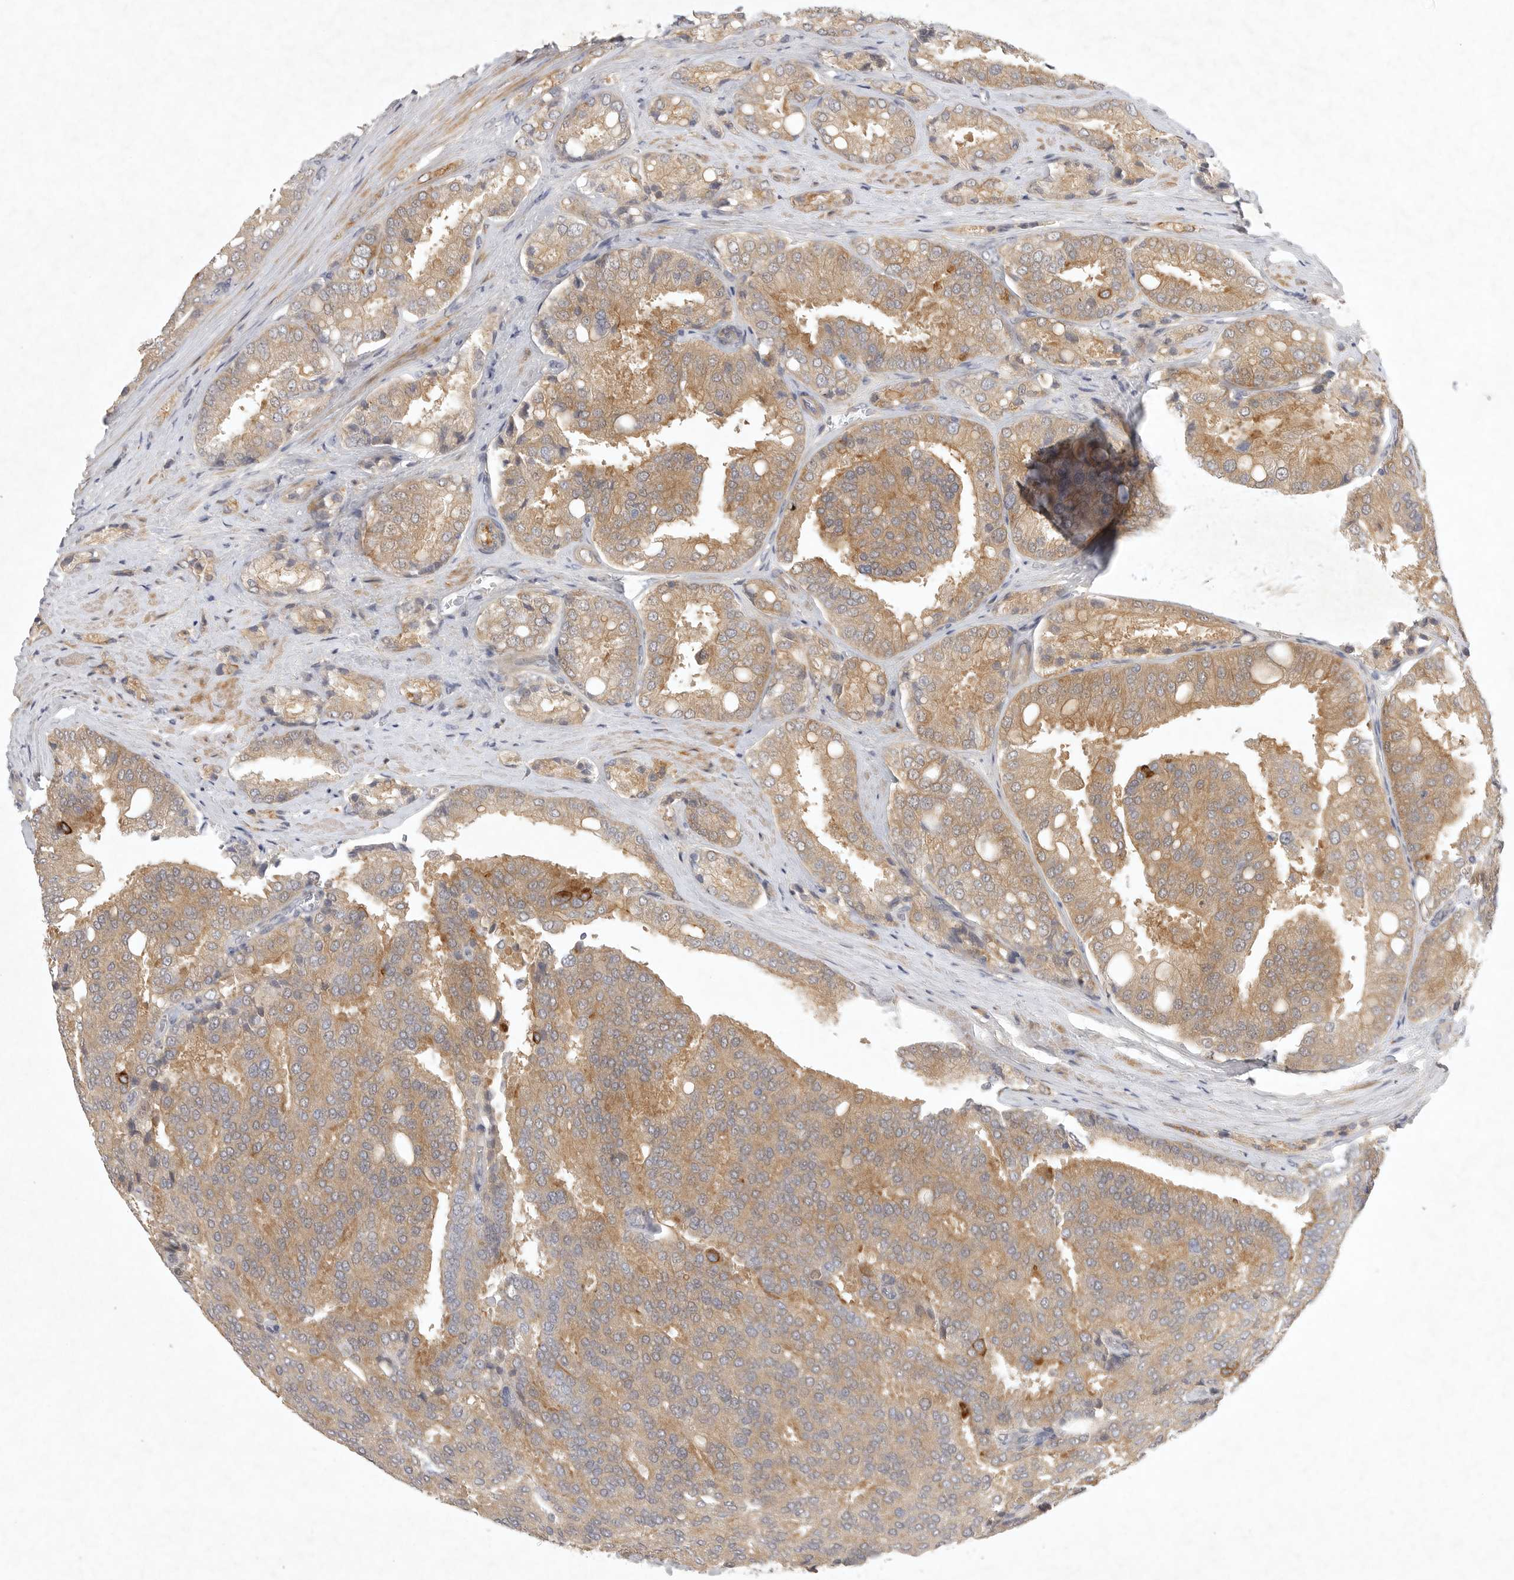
{"staining": {"intensity": "moderate", "quantity": "25%-75%", "location": "cytoplasmic/membranous"}, "tissue": "prostate cancer", "cell_type": "Tumor cells", "image_type": "cancer", "snomed": [{"axis": "morphology", "description": "Adenocarcinoma, High grade"}, {"axis": "topography", "description": "Prostate"}], "caption": "Protein expression analysis of prostate cancer demonstrates moderate cytoplasmic/membranous staining in approximately 25%-75% of tumor cells. The staining was performed using DAB (3,3'-diaminobenzidine) to visualize the protein expression in brown, while the nuclei were stained in blue with hematoxylin (Magnification: 20x).", "gene": "BZW2", "patient": {"sex": "male", "age": 50}}